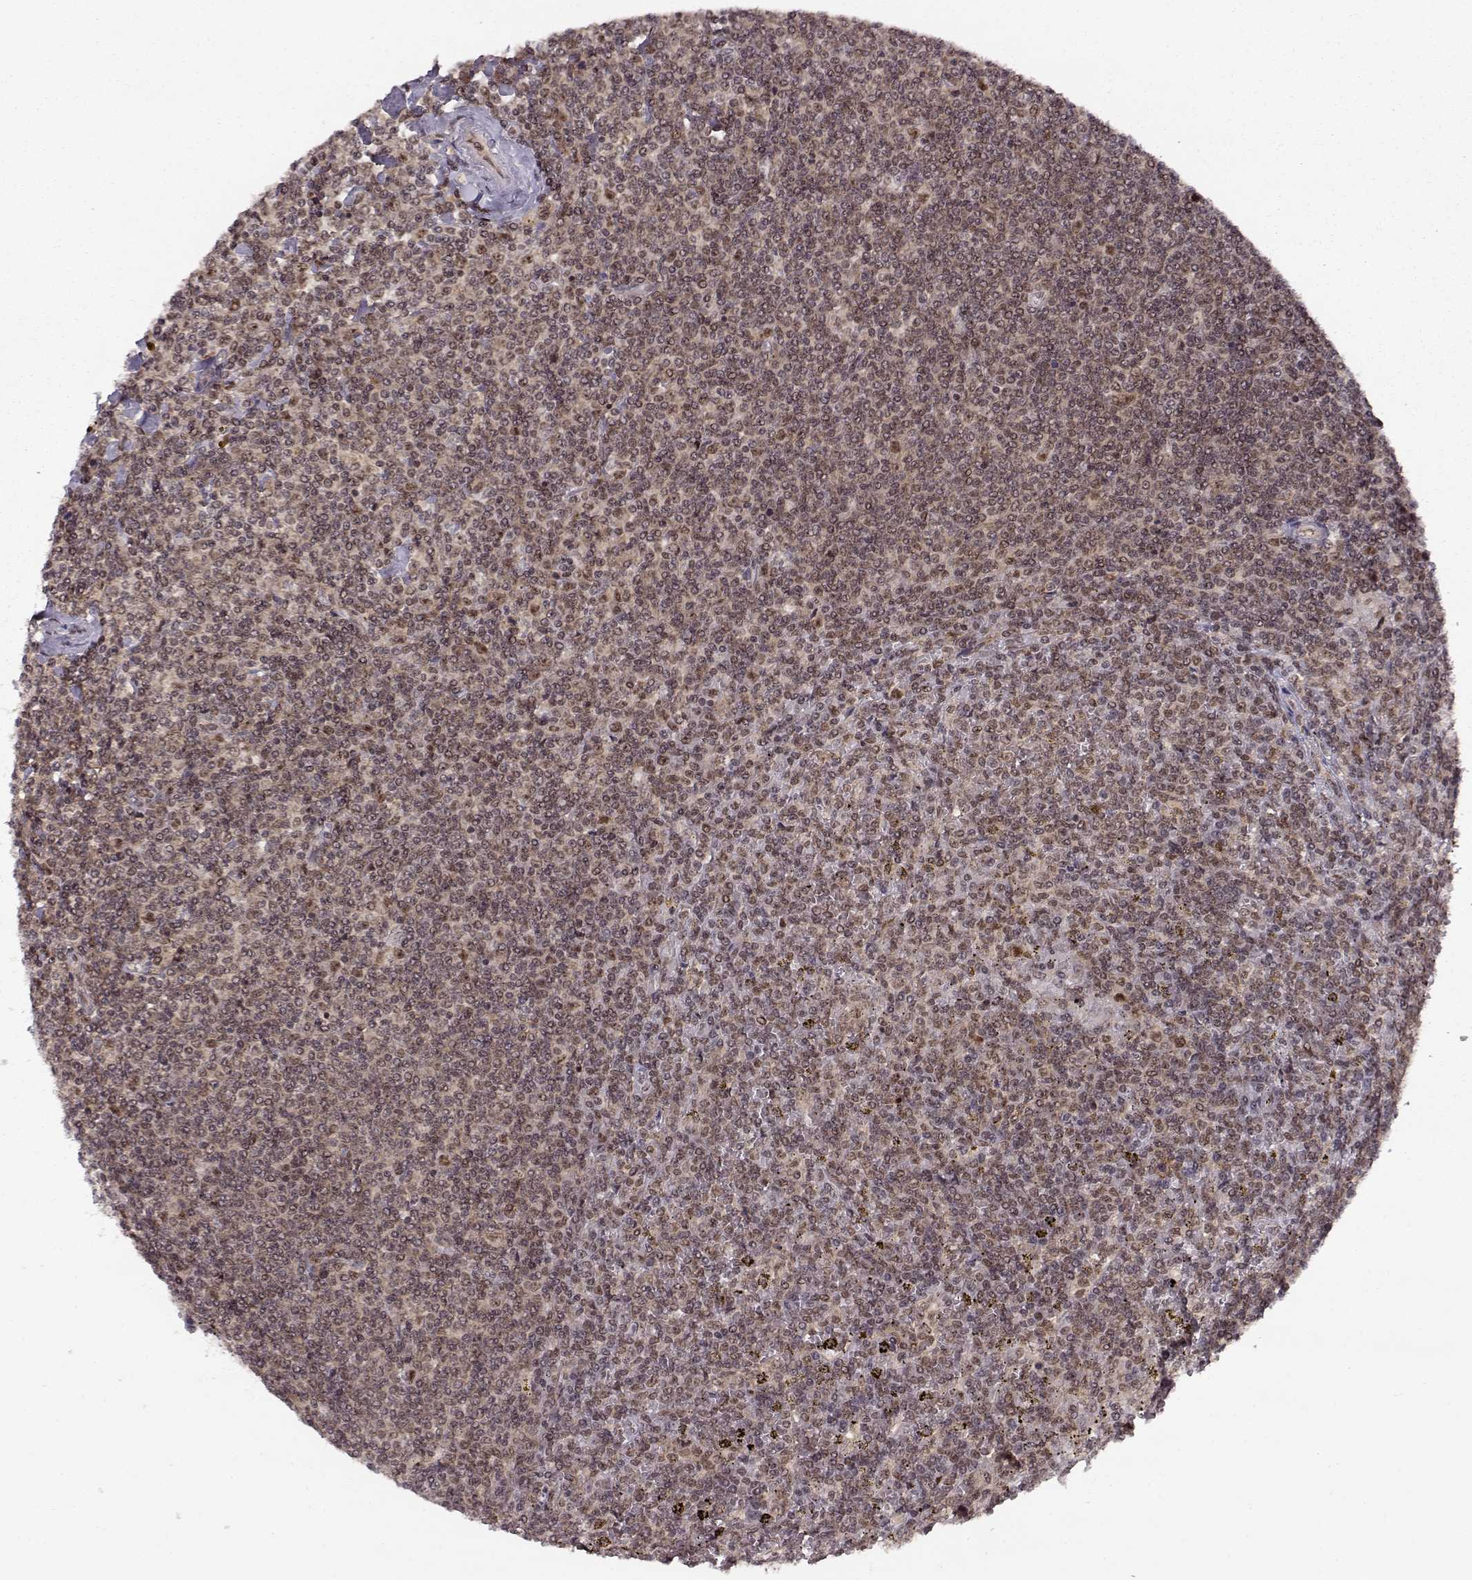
{"staining": {"intensity": "weak", "quantity": "25%-75%", "location": "cytoplasmic/membranous,nuclear"}, "tissue": "lymphoma", "cell_type": "Tumor cells", "image_type": "cancer", "snomed": [{"axis": "morphology", "description": "Malignant lymphoma, non-Hodgkin's type, Low grade"}, {"axis": "topography", "description": "Spleen"}], "caption": "A brown stain labels weak cytoplasmic/membranous and nuclear staining of a protein in lymphoma tumor cells.", "gene": "CSNK2A1", "patient": {"sex": "female", "age": 19}}